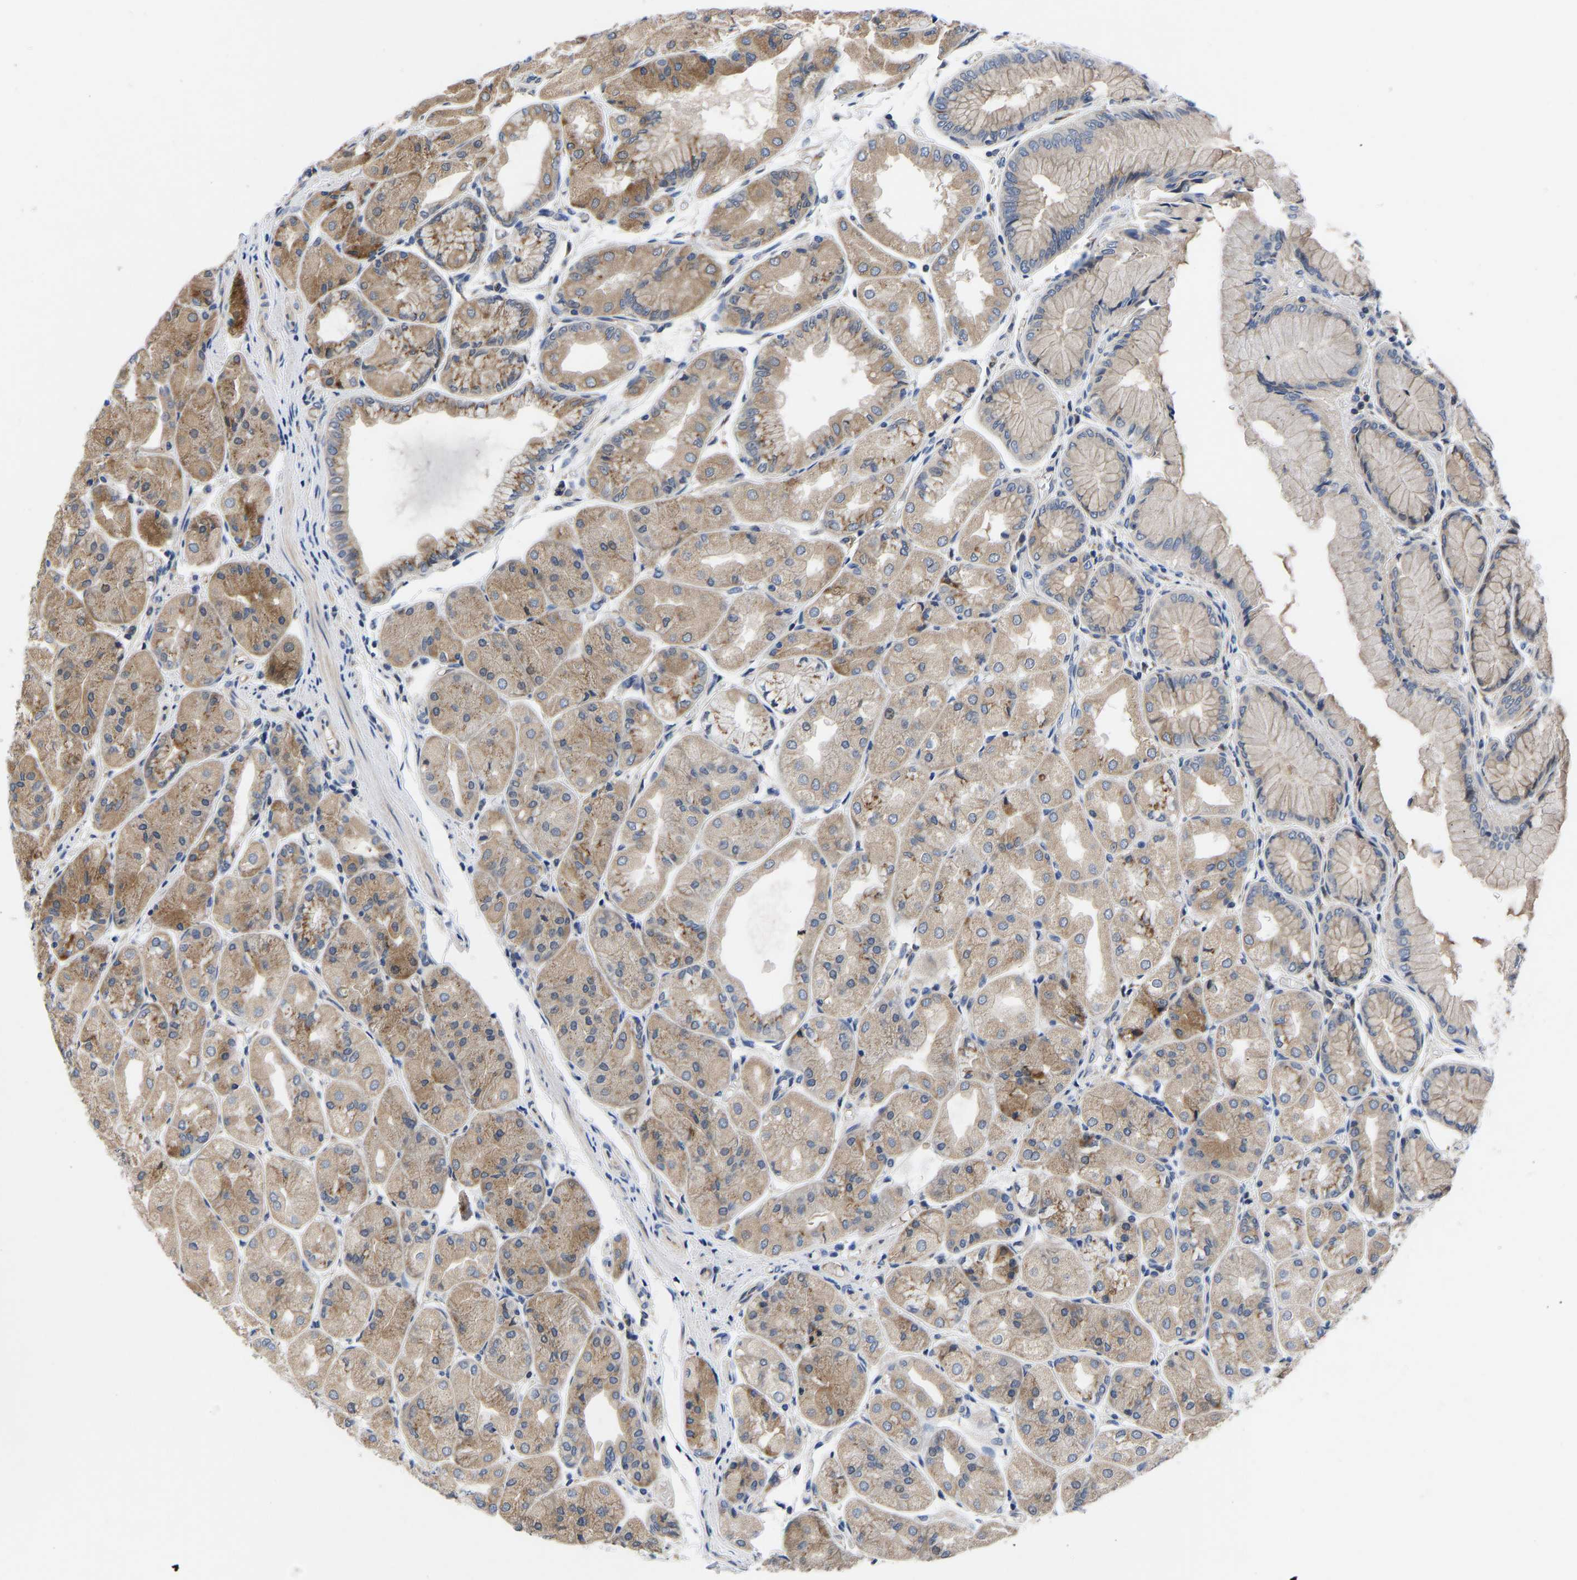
{"staining": {"intensity": "moderate", "quantity": ">75%", "location": "cytoplasmic/membranous"}, "tissue": "stomach", "cell_type": "Glandular cells", "image_type": "normal", "snomed": [{"axis": "morphology", "description": "Normal tissue, NOS"}, {"axis": "topography", "description": "Stomach, upper"}], "caption": "A brown stain shows moderate cytoplasmic/membranous expression of a protein in glandular cells of benign human stomach.", "gene": "FRRS1", "patient": {"sex": "male", "age": 72}}